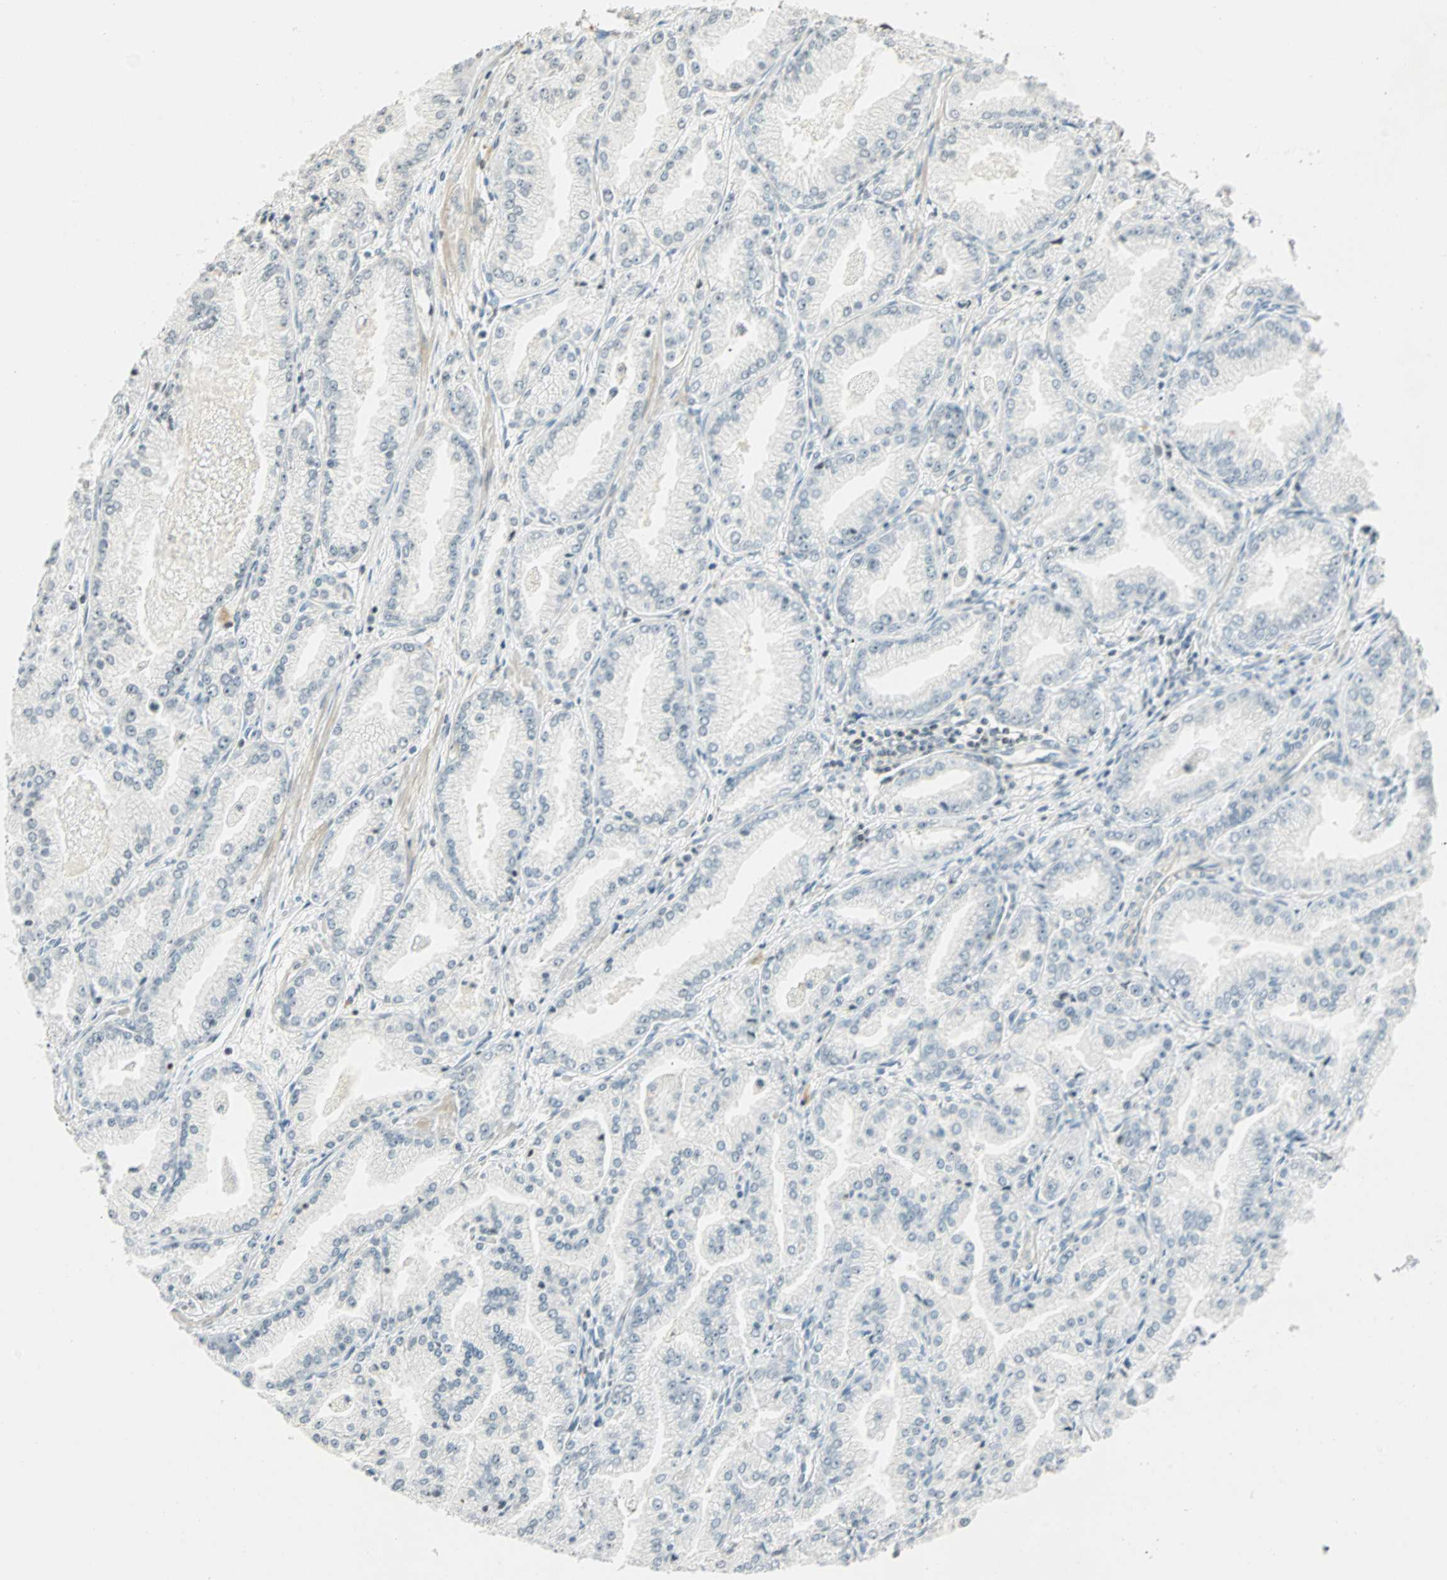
{"staining": {"intensity": "weak", "quantity": "<25%", "location": "nuclear"}, "tissue": "prostate cancer", "cell_type": "Tumor cells", "image_type": "cancer", "snomed": [{"axis": "morphology", "description": "Adenocarcinoma, High grade"}, {"axis": "topography", "description": "Prostate"}], "caption": "Human prostate cancer (adenocarcinoma (high-grade)) stained for a protein using immunohistochemistry (IHC) reveals no expression in tumor cells.", "gene": "SMAD3", "patient": {"sex": "male", "age": 61}}